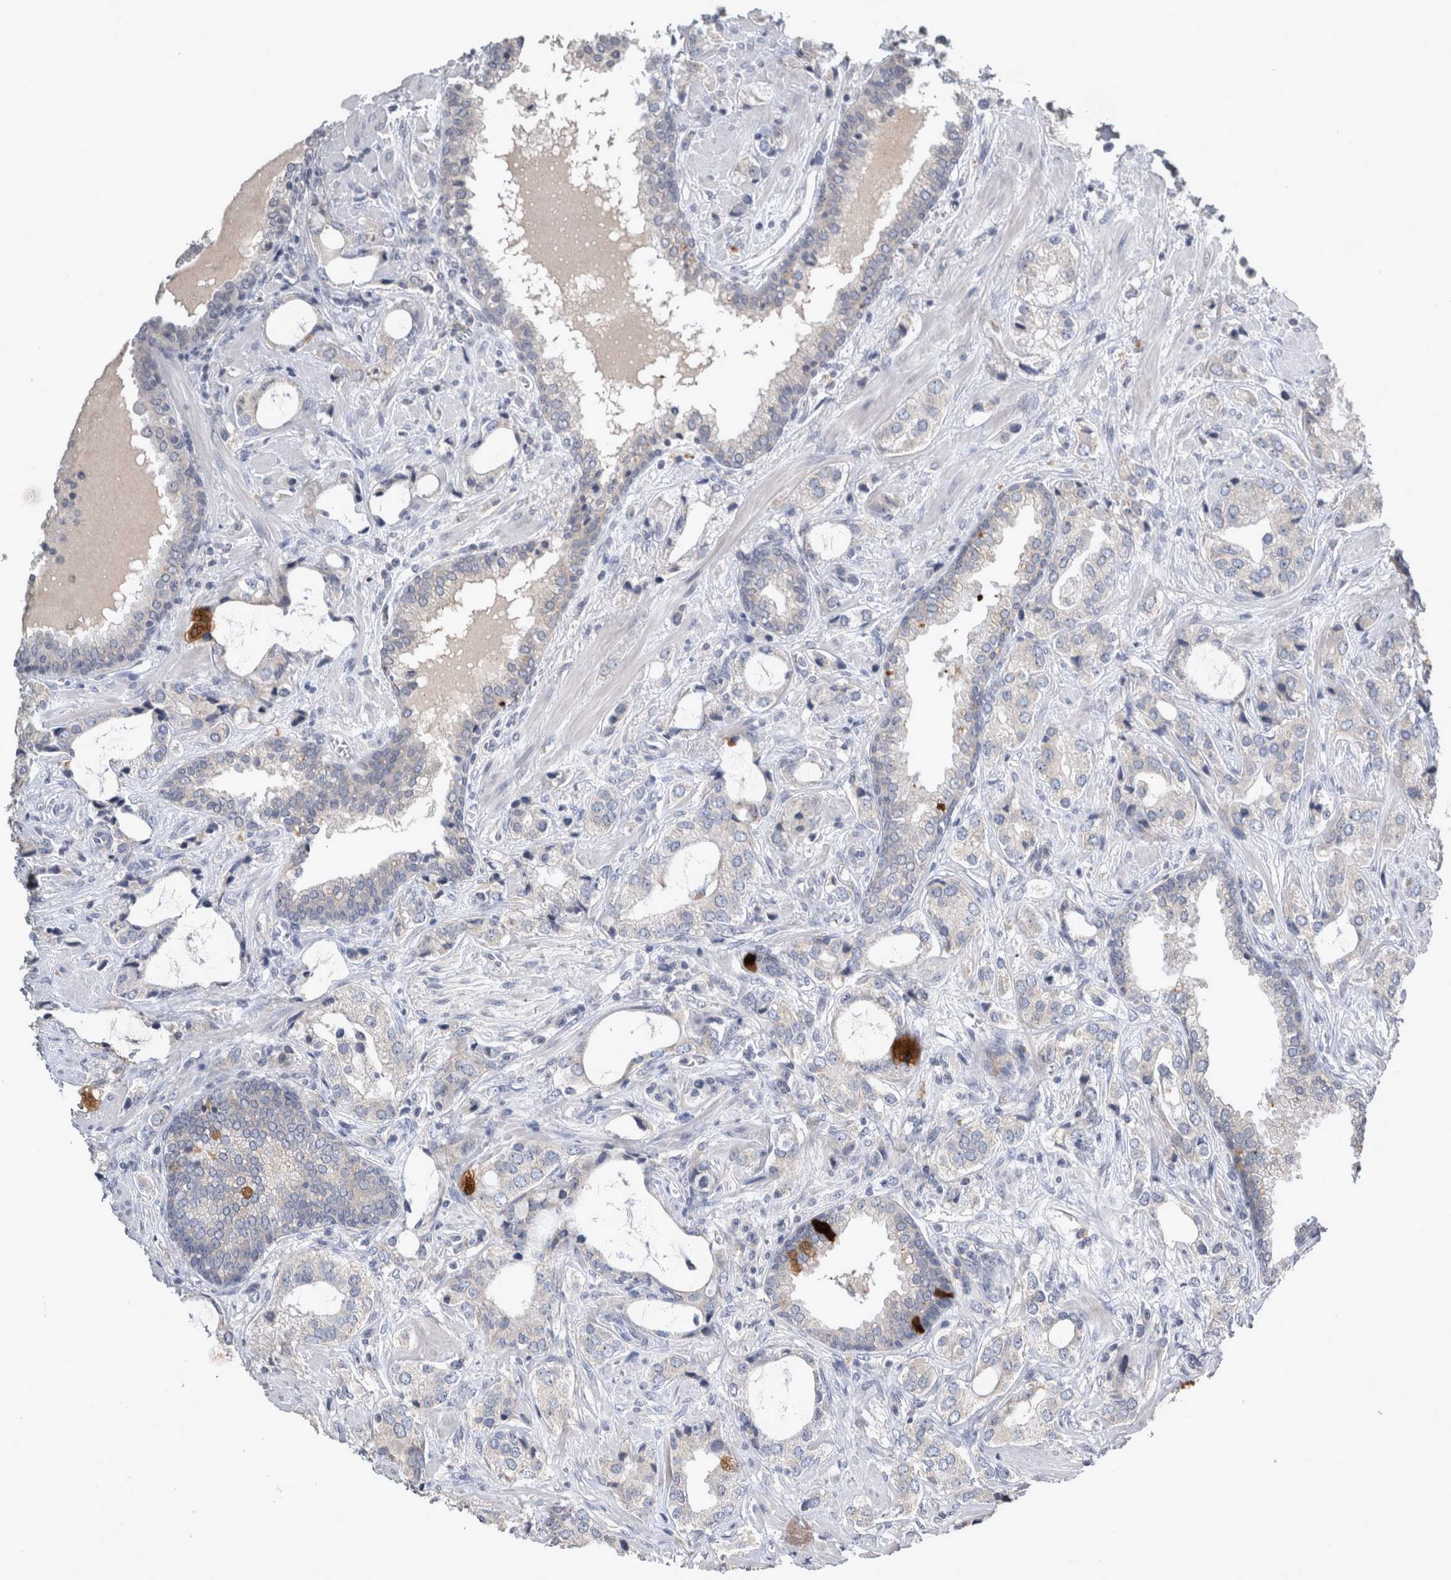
{"staining": {"intensity": "negative", "quantity": "none", "location": "none"}, "tissue": "prostate cancer", "cell_type": "Tumor cells", "image_type": "cancer", "snomed": [{"axis": "morphology", "description": "Adenocarcinoma, High grade"}, {"axis": "topography", "description": "Prostate"}], "caption": "Immunohistochemical staining of adenocarcinoma (high-grade) (prostate) displays no significant staining in tumor cells.", "gene": "SLC22A11", "patient": {"sex": "male", "age": 66}}